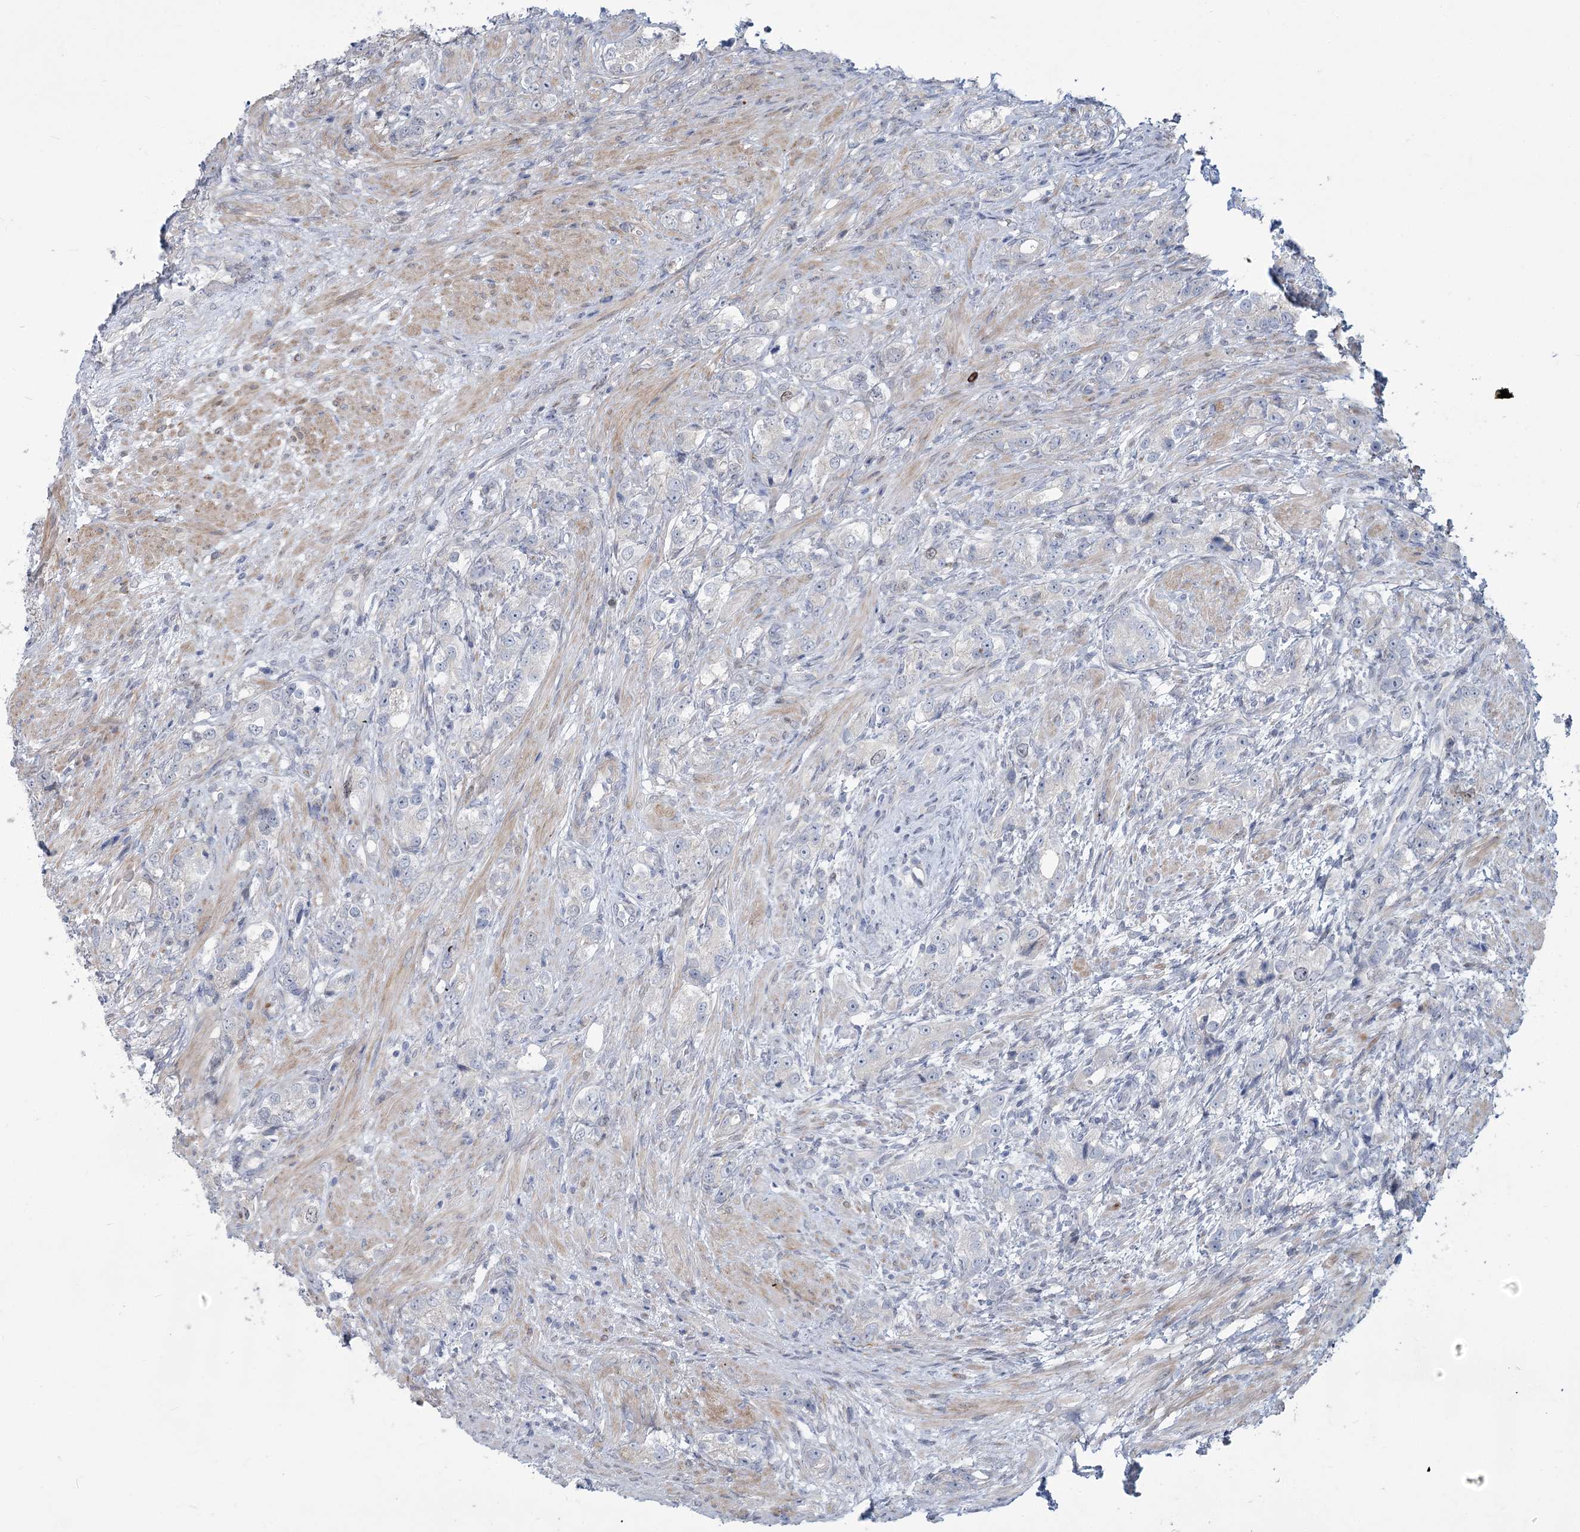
{"staining": {"intensity": "negative", "quantity": "none", "location": "none"}, "tissue": "prostate cancer", "cell_type": "Tumor cells", "image_type": "cancer", "snomed": [{"axis": "morphology", "description": "Adenocarcinoma, High grade"}, {"axis": "topography", "description": "Prostate"}], "caption": "Prostate cancer stained for a protein using immunohistochemistry (IHC) reveals no expression tumor cells.", "gene": "ABITRAM", "patient": {"sex": "male", "age": 63}}